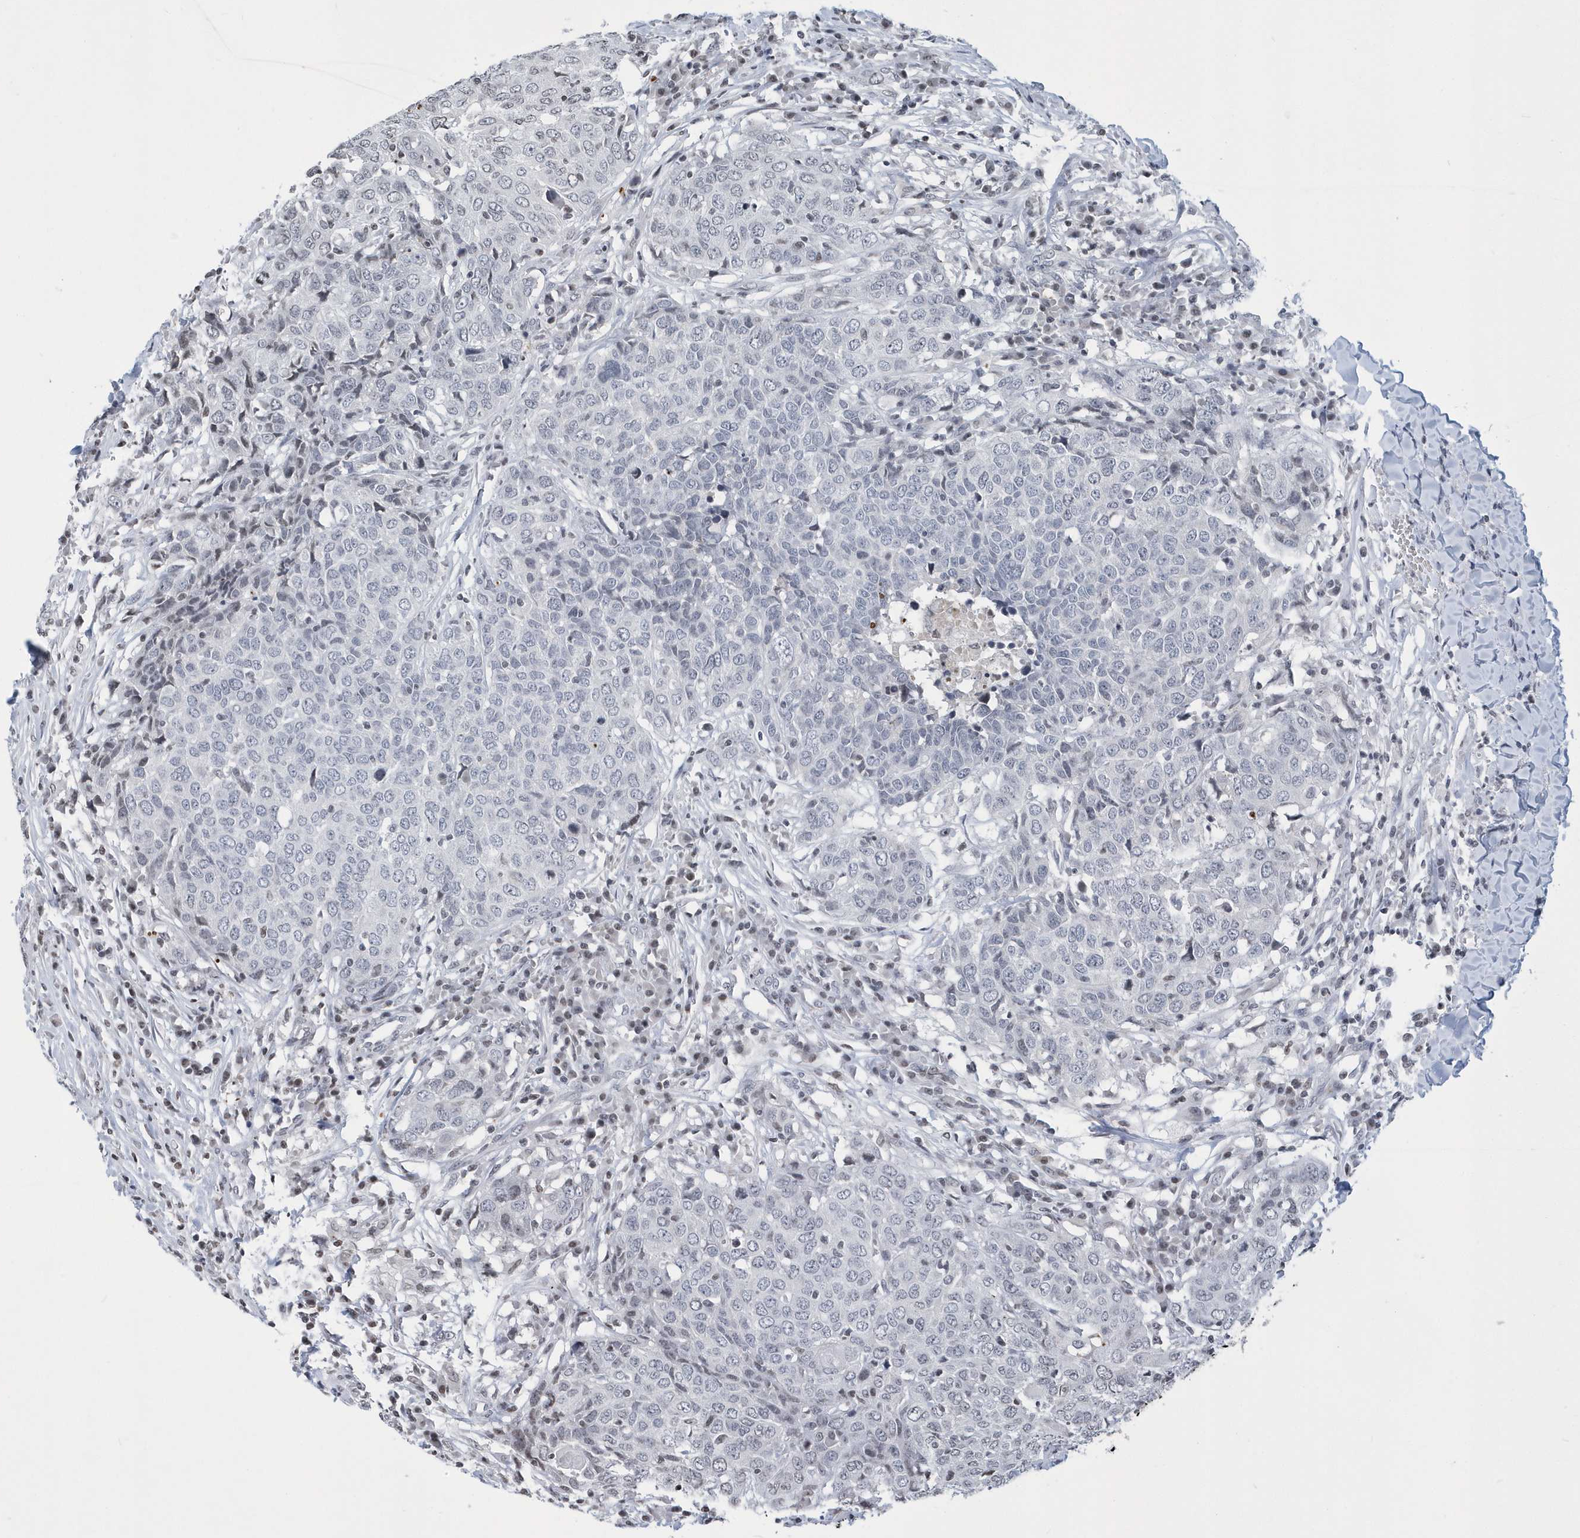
{"staining": {"intensity": "negative", "quantity": "none", "location": "none"}, "tissue": "head and neck cancer", "cell_type": "Tumor cells", "image_type": "cancer", "snomed": [{"axis": "morphology", "description": "Squamous cell carcinoma, NOS"}, {"axis": "topography", "description": "Head-Neck"}], "caption": "Immunohistochemistry (IHC) histopathology image of head and neck cancer (squamous cell carcinoma) stained for a protein (brown), which displays no expression in tumor cells.", "gene": "VWA5B2", "patient": {"sex": "male", "age": 66}}